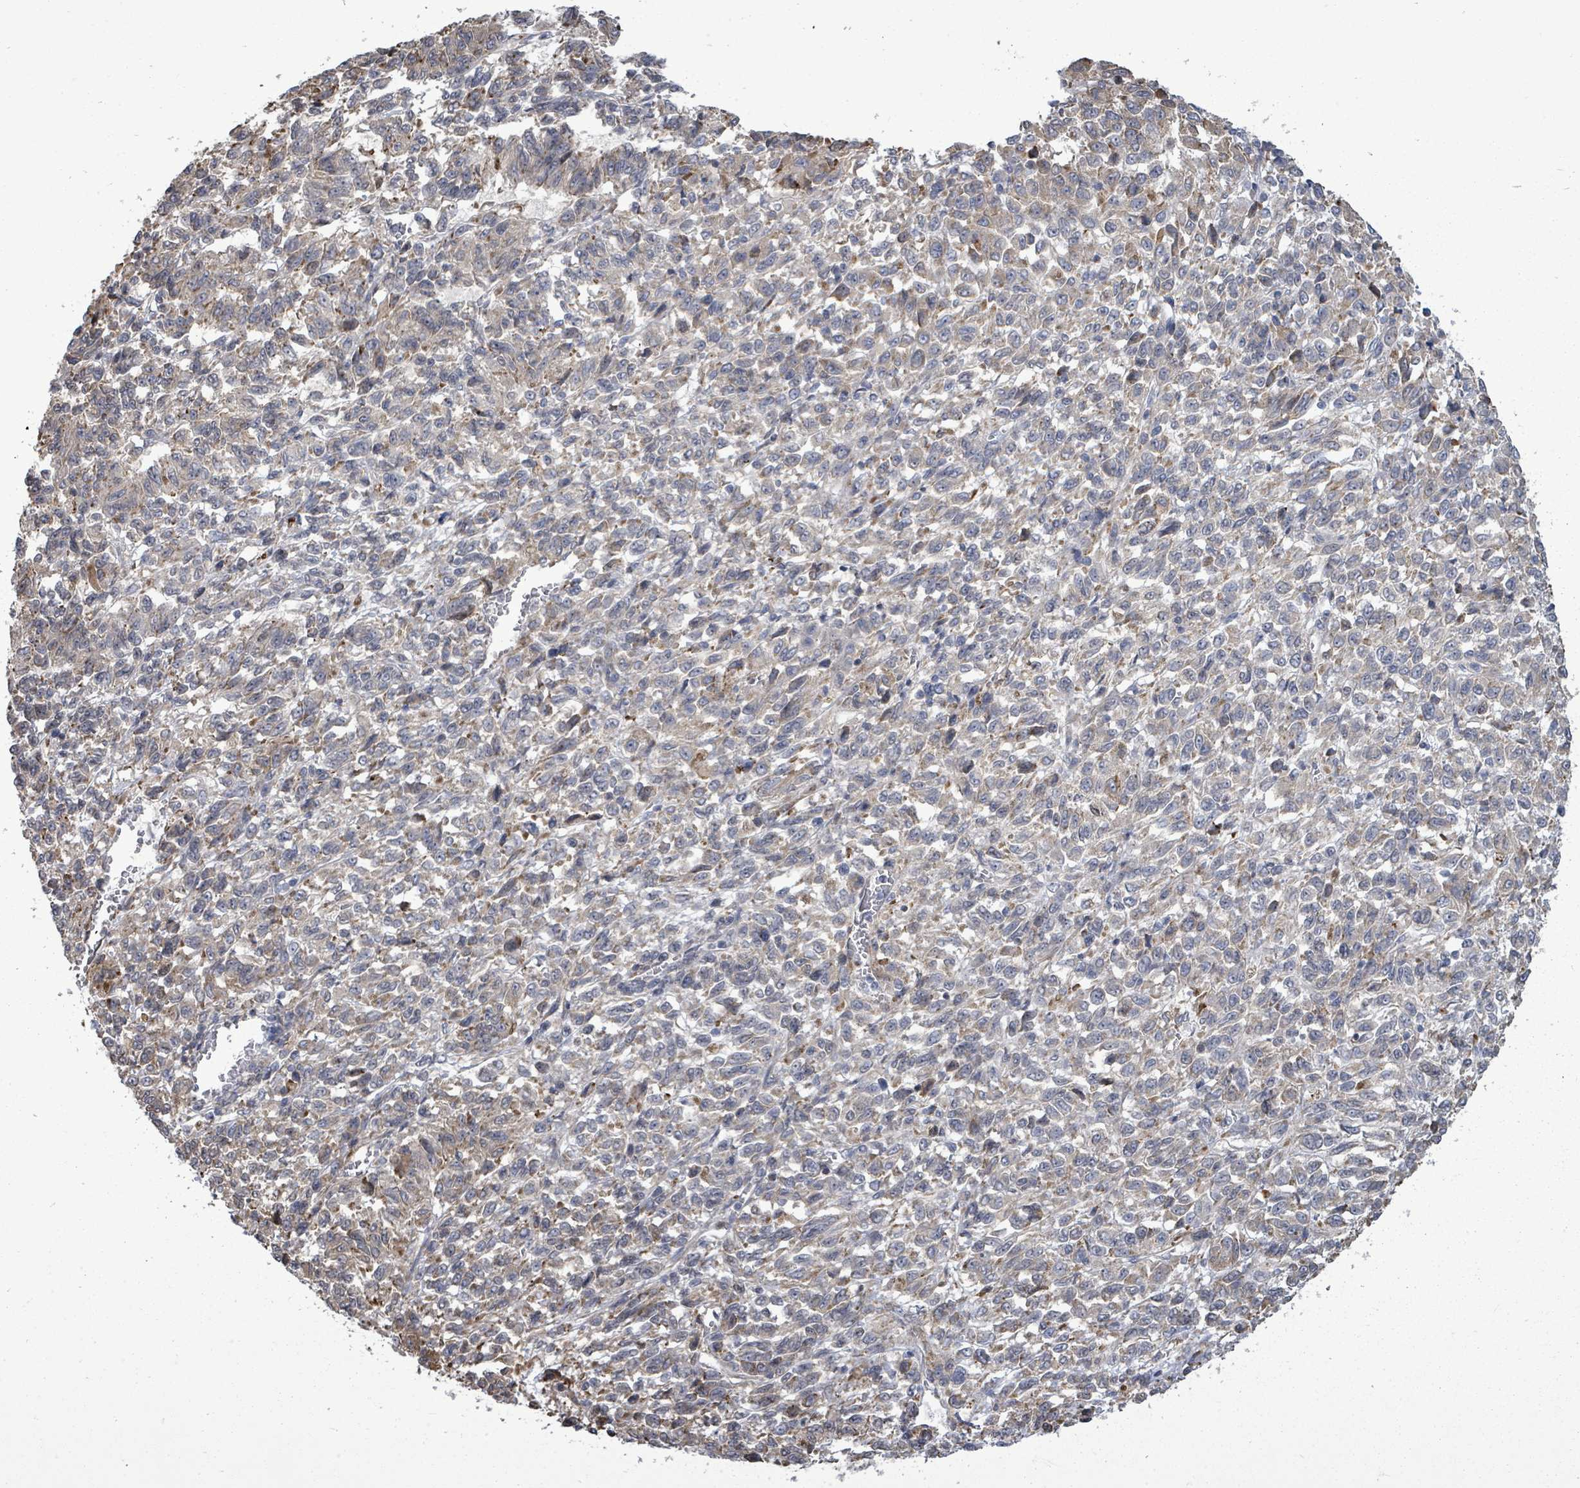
{"staining": {"intensity": "weak", "quantity": "25%-75%", "location": "cytoplasmic/membranous"}, "tissue": "melanoma", "cell_type": "Tumor cells", "image_type": "cancer", "snomed": [{"axis": "morphology", "description": "Malignant melanoma, Metastatic site"}, {"axis": "topography", "description": "Lung"}], "caption": "IHC histopathology image of neoplastic tissue: human malignant melanoma (metastatic site) stained using immunohistochemistry shows low levels of weak protein expression localized specifically in the cytoplasmic/membranous of tumor cells, appearing as a cytoplasmic/membranous brown color.", "gene": "PAPSS1", "patient": {"sex": "male", "age": 64}}